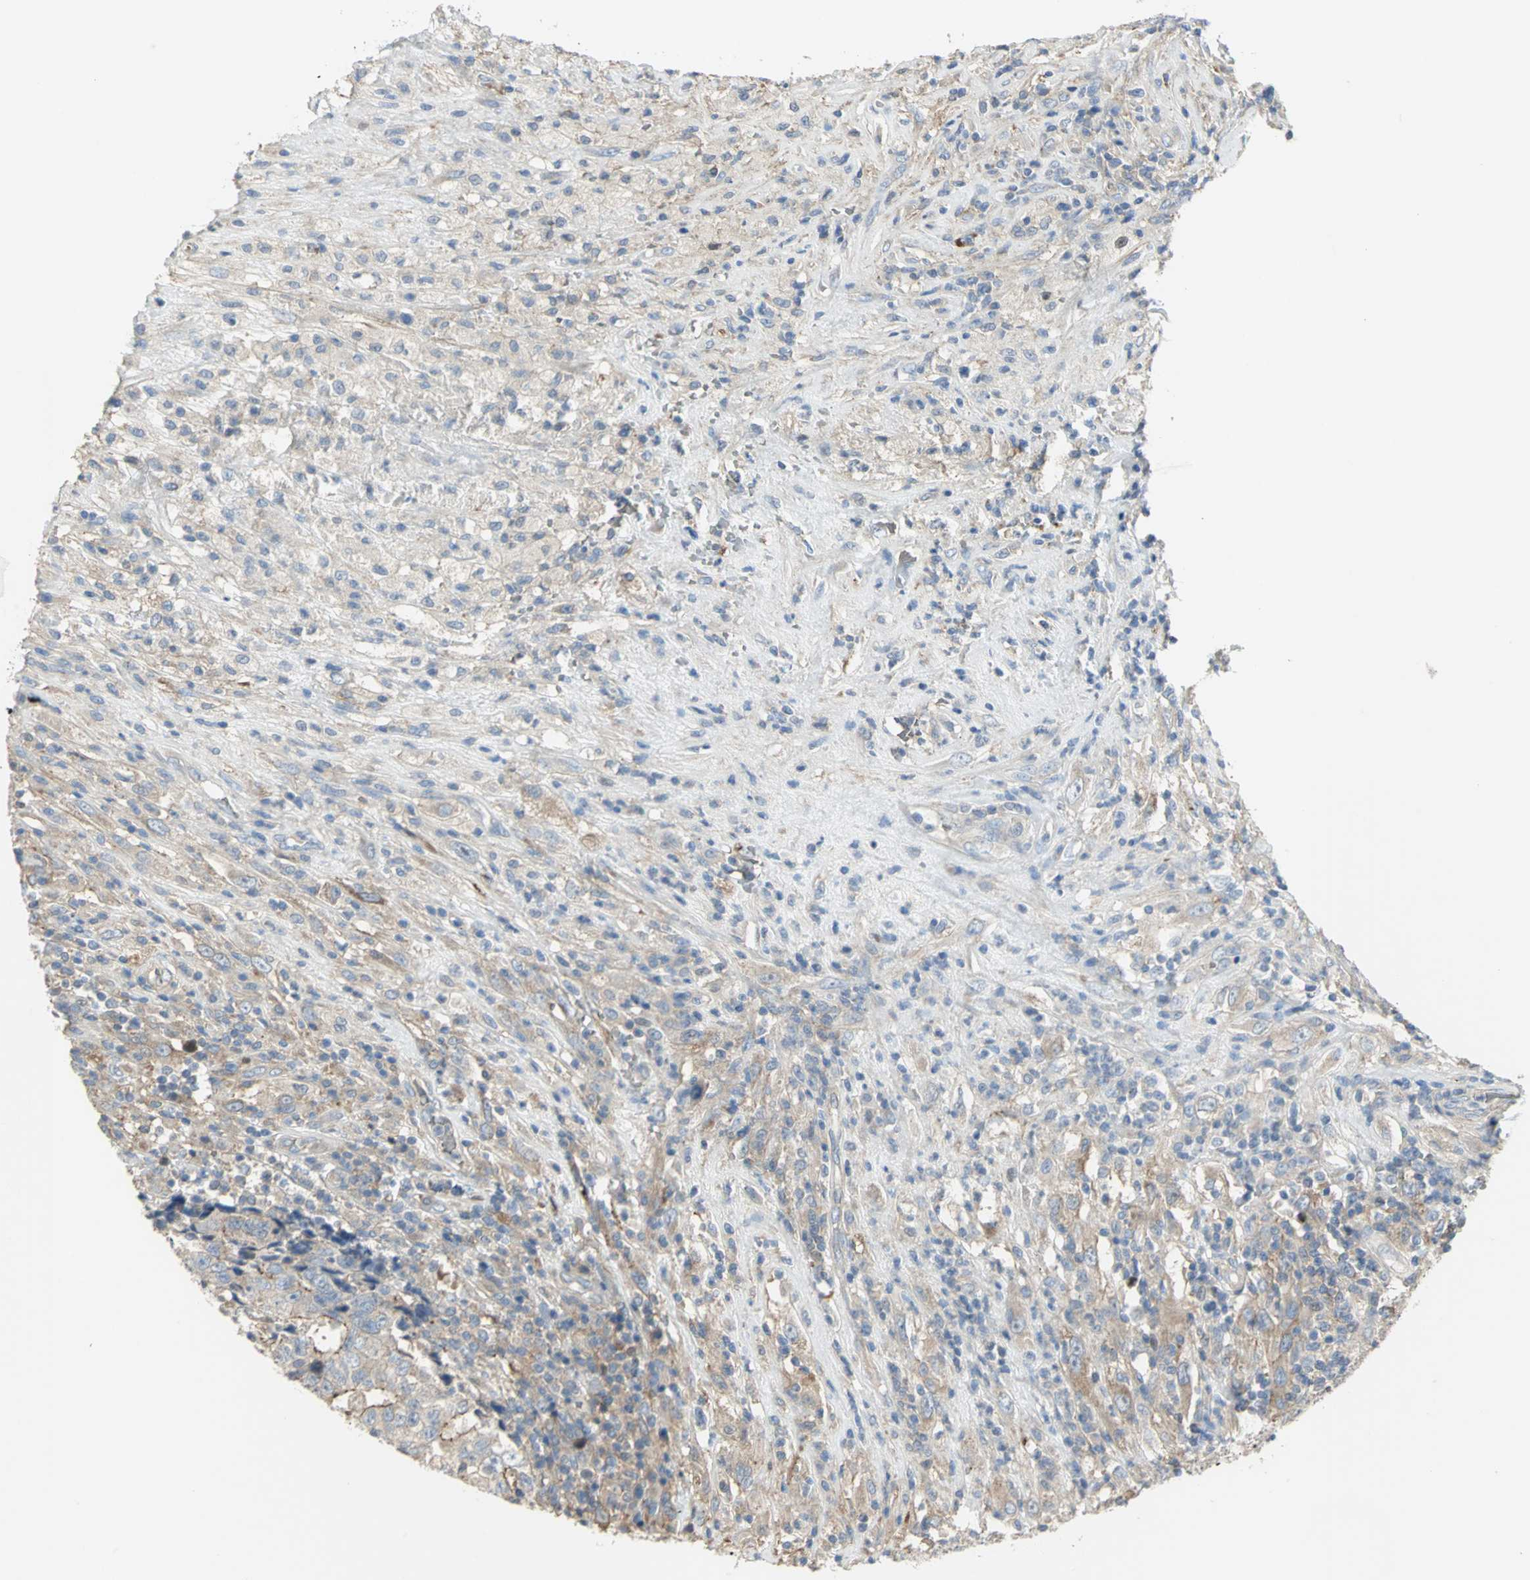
{"staining": {"intensity": "moderate", "quantity": "<25%", "location": "cytoplasmic/membranous"}, "tissue": "testis cancer", "cell_type": "Tumor cells", "image_type": "cancer", "snomed": [{"axis": "morphology", "description": "Necrosis, NOS"}, {"axis": "morphology", "description": "Carcinoma, Embryonal, NOS"}, {"axis": "topography", "description": "Testis"}], "caption": "Moderate cytoplasmic/membranous staining is appreciated in about <25% of tumor cells in embryonal carcinoma (testis). Immunohistochemistry stains the protein in brown and the nuclei are stained blue.", "gene": "ANK1", "patient": {"sex": "male", "age": 19}}